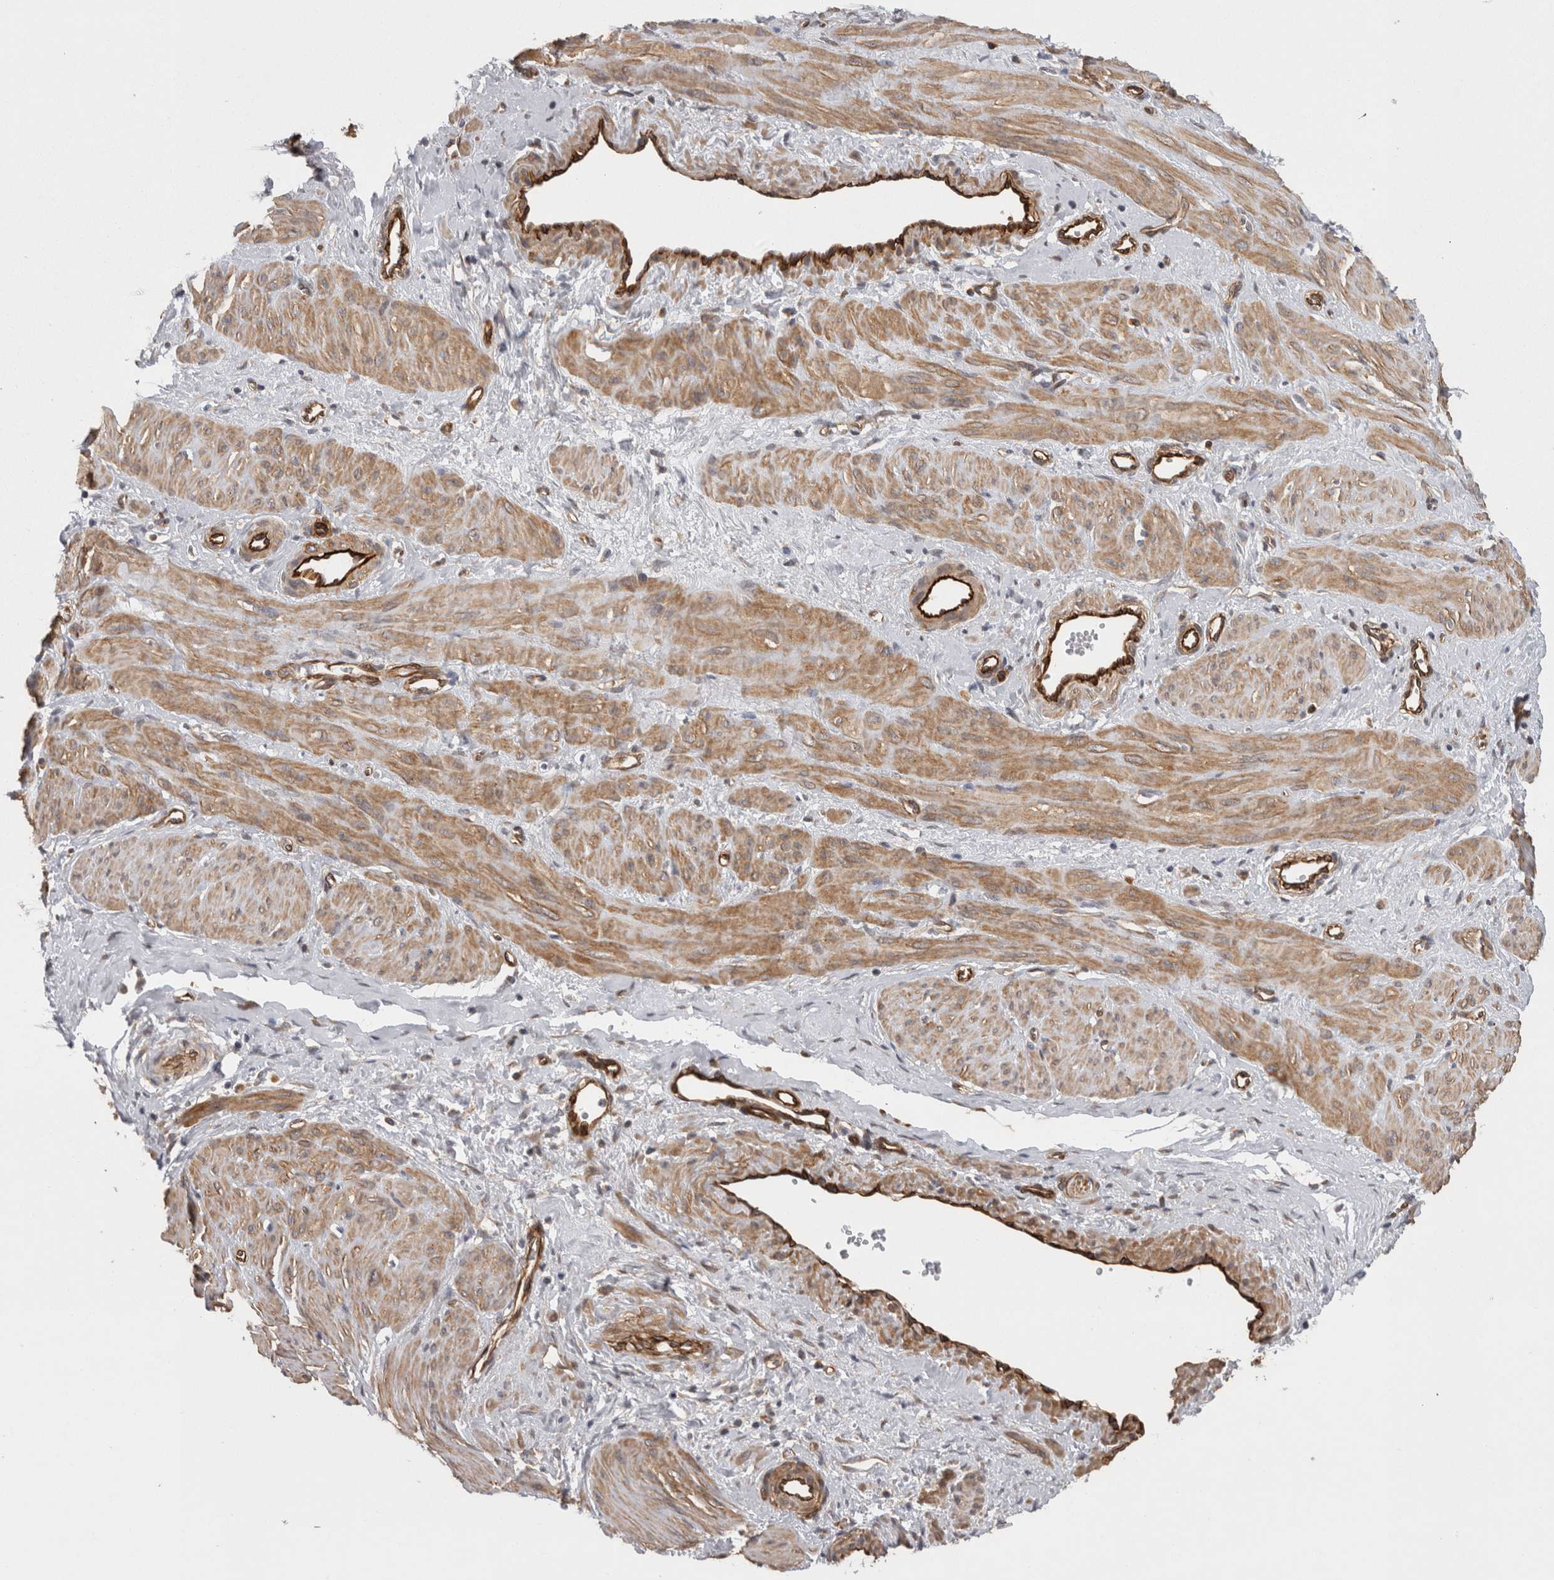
{"staining": {"intensity": "moderate", "quantity": "25%-75%", "location": "cytoplasmic/membranous"}, "tissue": "smooth muscle", "cell_type": "Smooth muscle cells", "image_type": "normal", "snomed": [{"axis": "morphology", "description": "Normal tissue, NOS"}, {"axis": "topography", "description": "Endometrium"}], "caption": "Approximately 25%-75% of smooth muscle cells in normal human smooth muscle reveal moderate cytoplasmic/membranous protein positivity as visualized by brown immunohistochemical staining.", "gene": "RMDN1", "patient": {"sex": "female", "age": 33}}